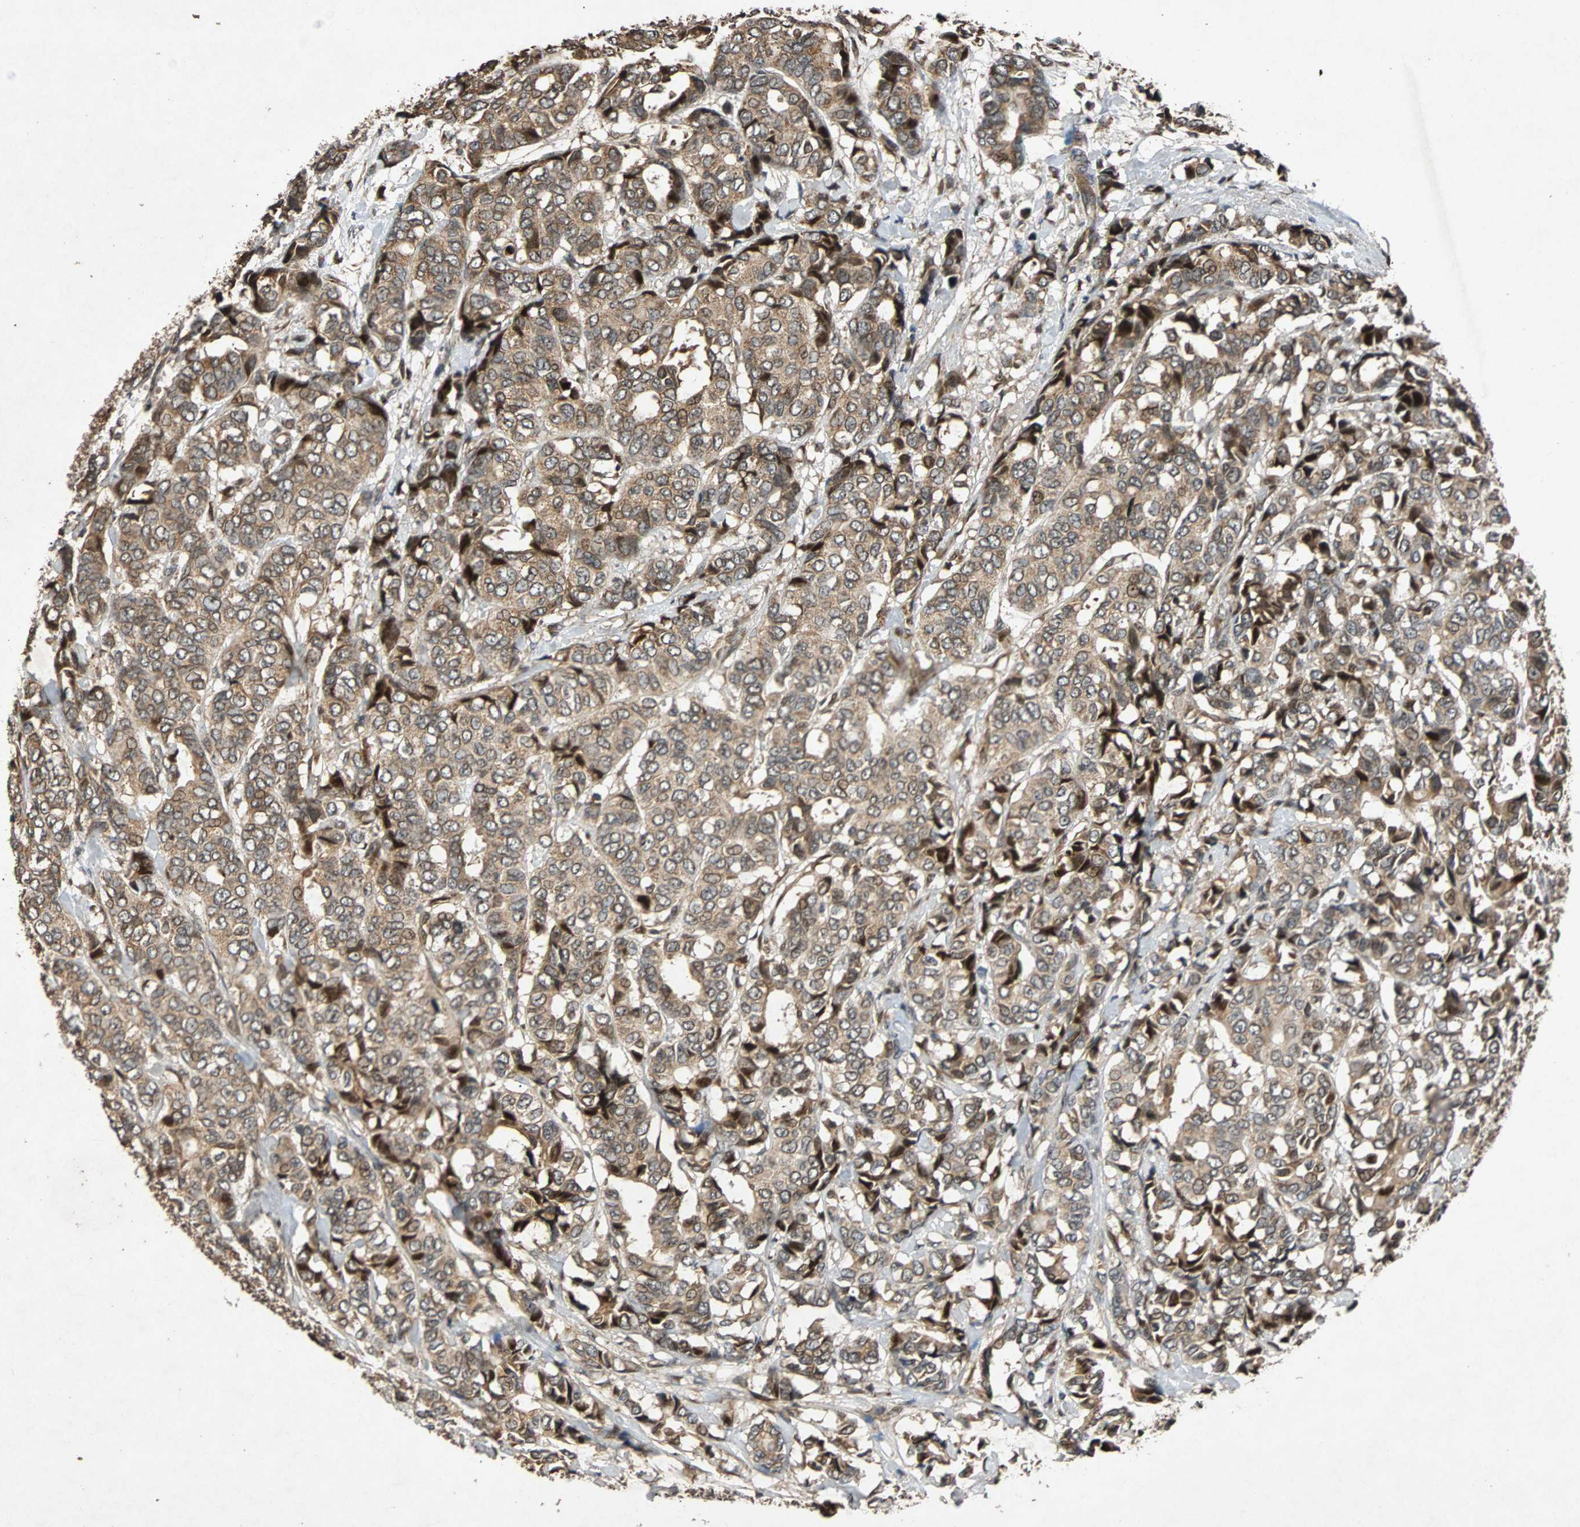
{"staining": {"intensity": "moderate", "quantity": ">75%", "location": "cytoplasmic/membranous"}, "tissue": "breast cancer", "cell_type": "Tumor cells", "image_type": "cancer", "snomed": [{"axis": "morphology", "description": "Duct carcinoma"}, {"axis": "topography", "description": "Breast"}], "caption": "Moderate cytoplasmic/membranous expression is appreciated in approximately >75% of tumor cells in breast cancer (invasive ductal carcinoma).", "gene": "USP31", "patient": {"sex": "female", "age": 87}}